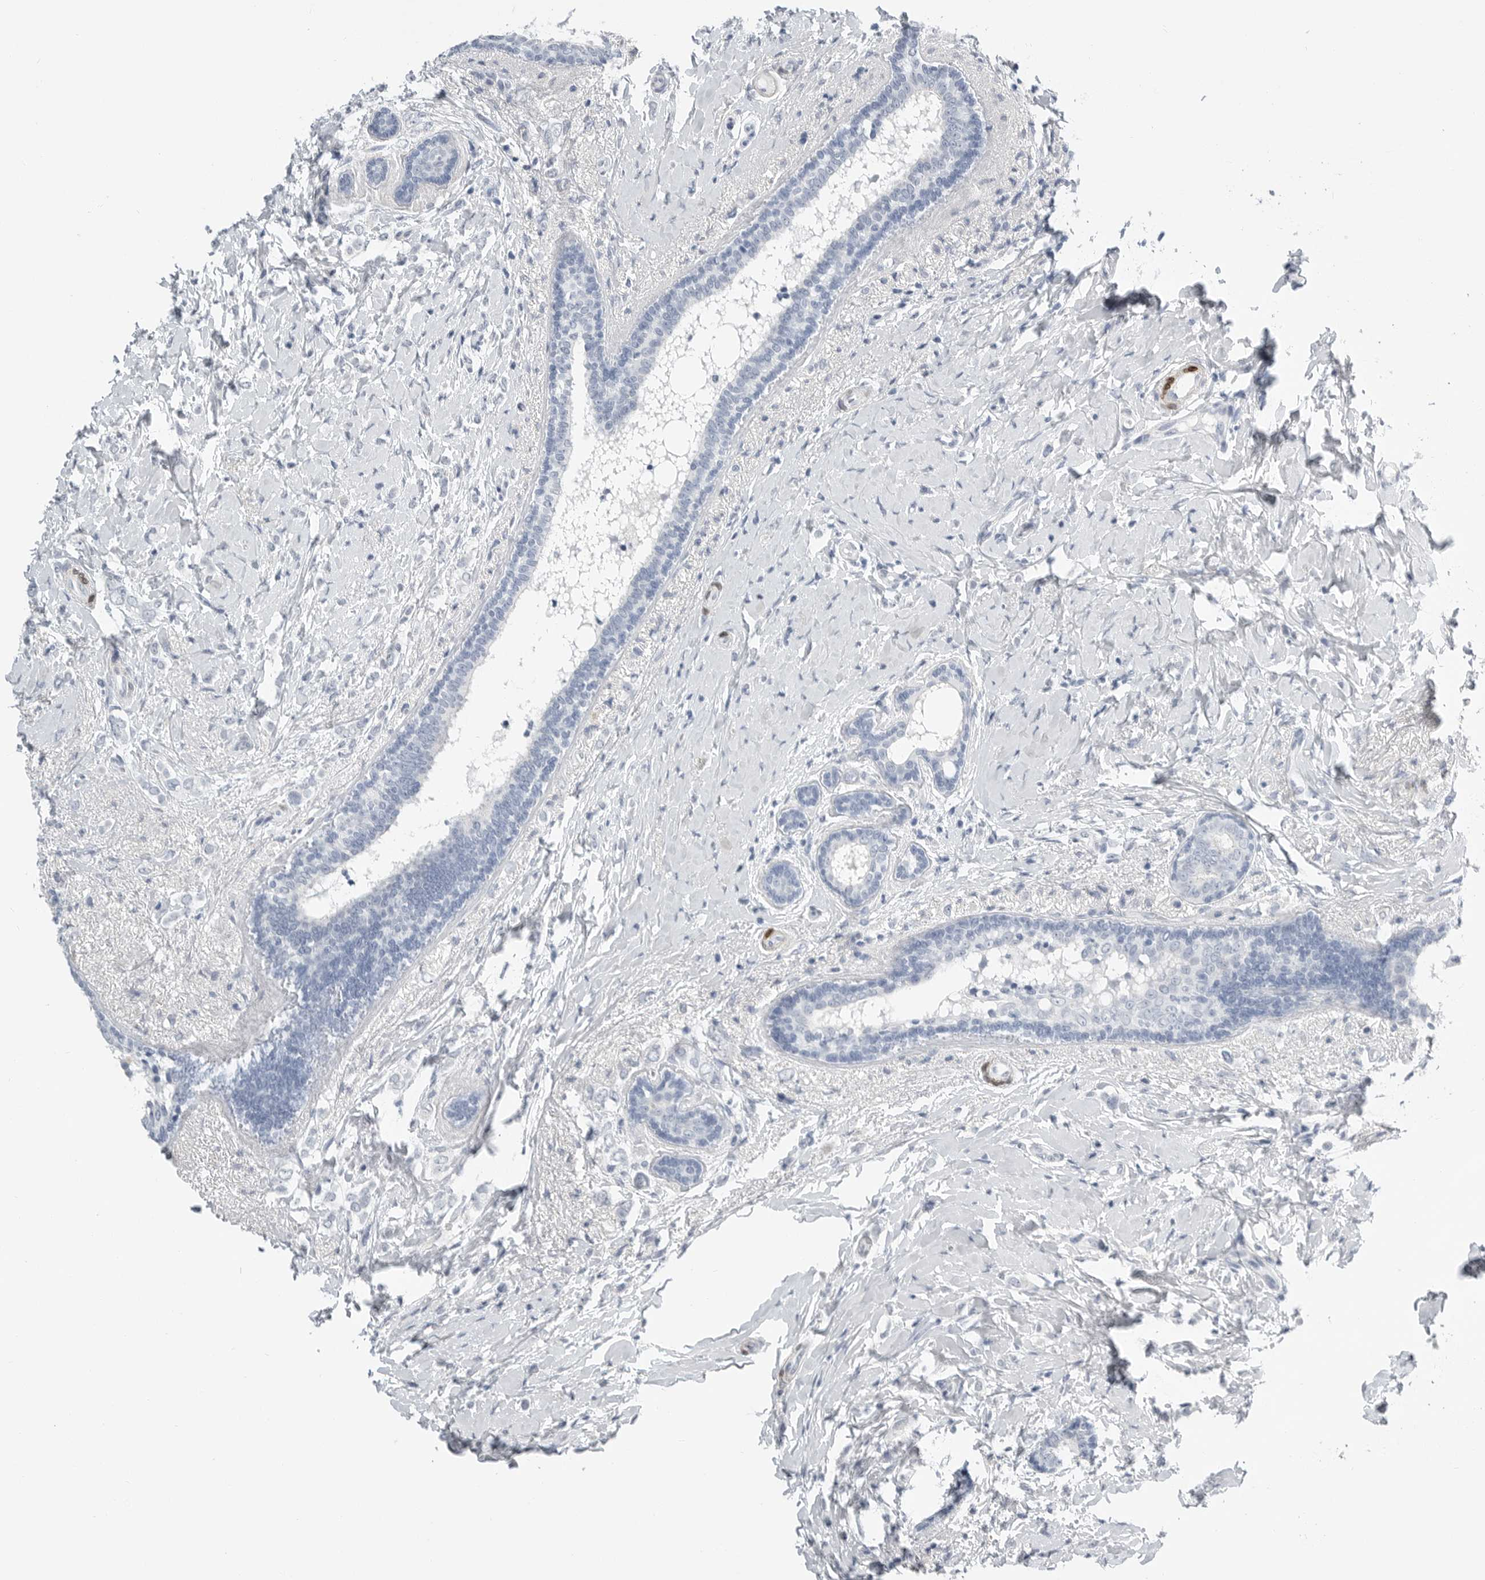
{"staining": {"intensity": "negative", "quantity": "none", "location": "none"}, "tissue": "breast cancer", "cell_type": "Tumor cells", "image_type": "cancer", "snomed": [{"axis": "morphology", "description": "Normal tissue, NOS"}, {"axis": "morphology", "description": "Lobular carcinoma"}, {"axis": "topography", "description": "Breast"}], "caption": "This is a image of IHC staining of breast cancer (lobular carcinoma), which shows no expression in tumor cells. Nuclei are stained in blue.", "gene": "PLN", "patient": {"sex": "female", "age": 47}}